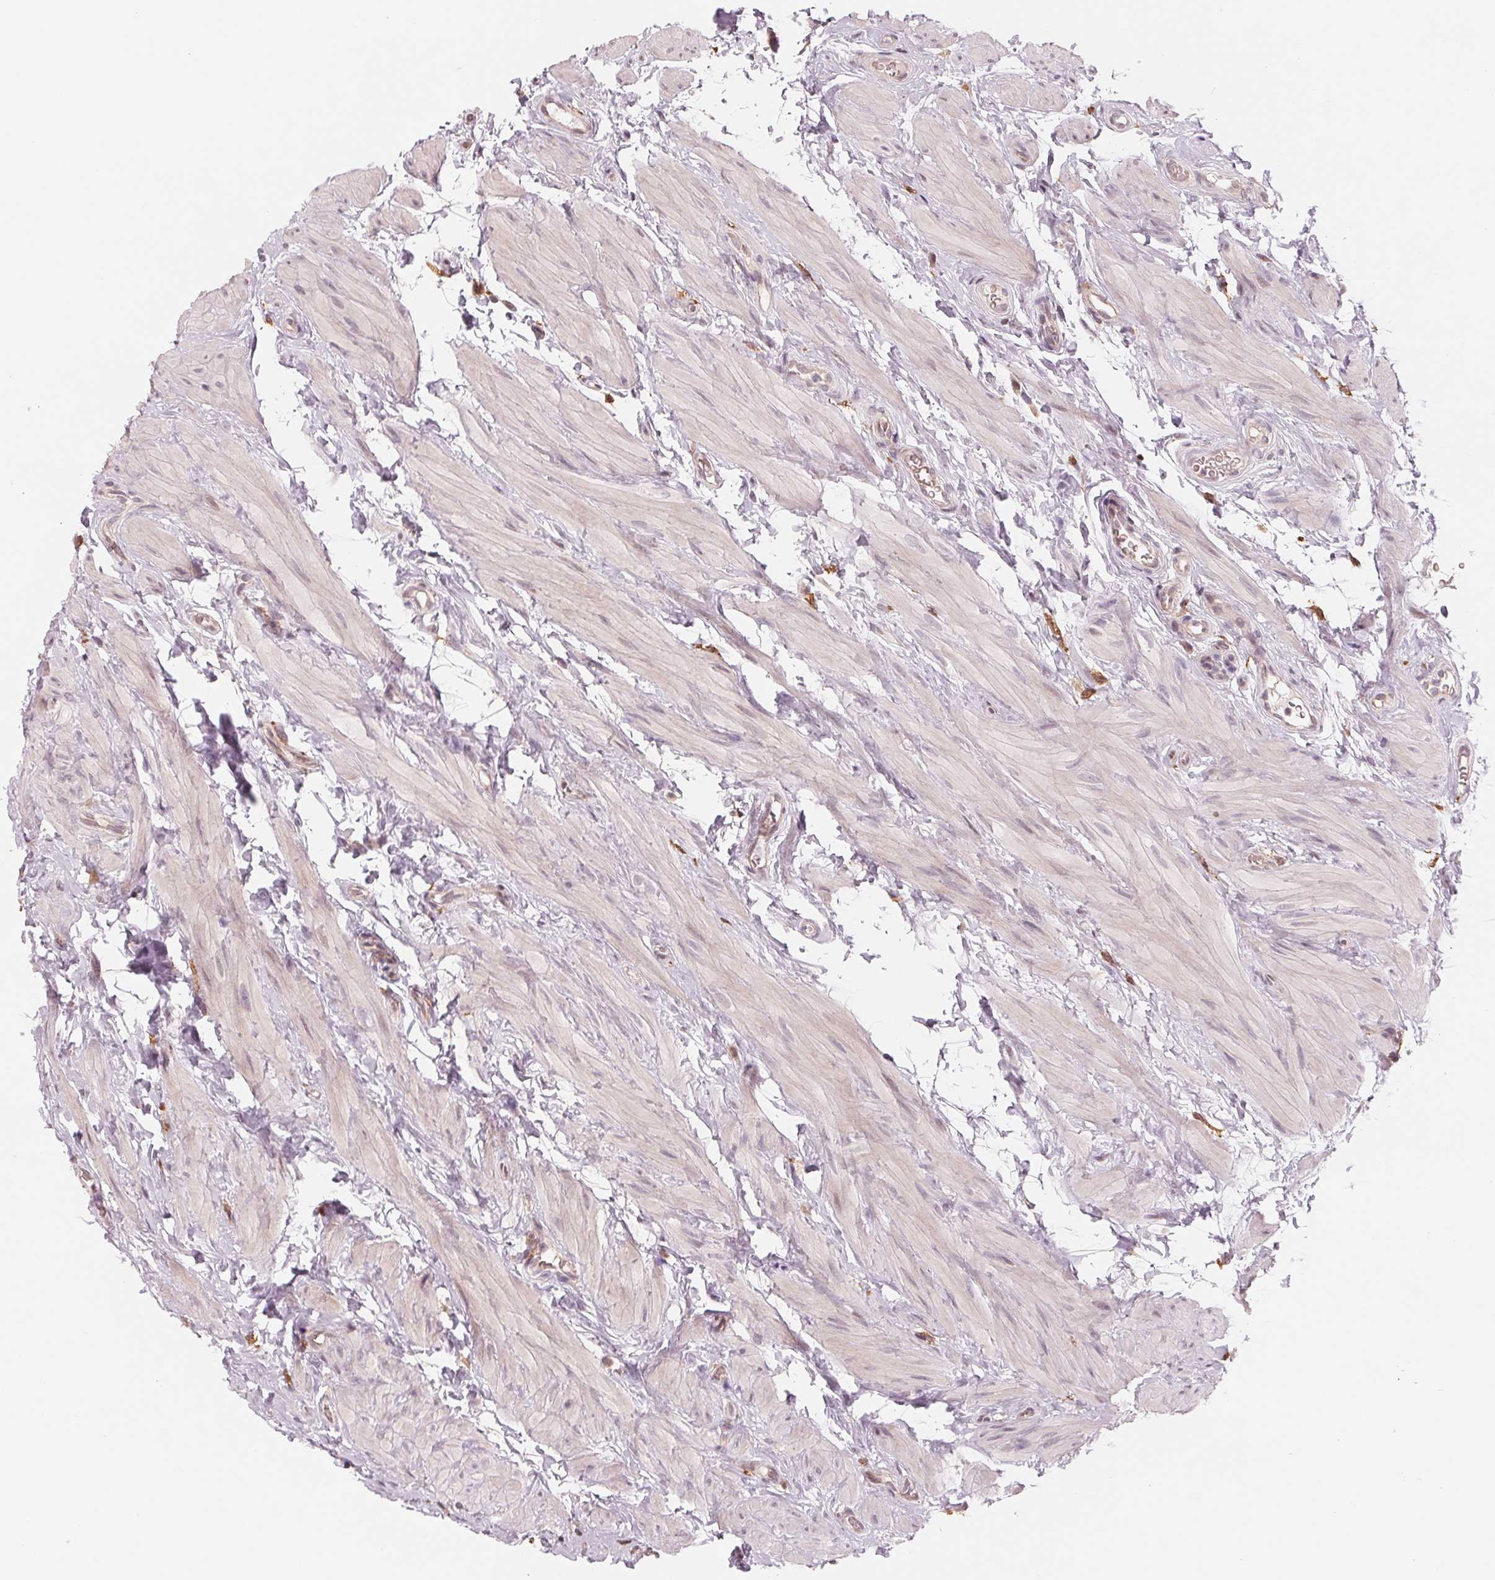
{"staining": {"intensity": "negative", "quantity": "none", "location": "none"}, "tissue": "epididymis", "cell_type": "Glandular cells", "image_type": "normal", "snomed": [{"axis": "morphology", "description": "Normal tissue, NOS"}, {"axis": "topography", "description": "Epididymis, spermatic cord, NOS"}, {"axis": "topography", "description": "Epididymis"}, {"axis": "topography", "description": "Peripheral nerve tissue"}], "caption": "Photomicrograph shows no protein staining in glandular cells of normal epididymis.", "gene": "IL9R", "patient": {"sex": "male", "age": 29}}